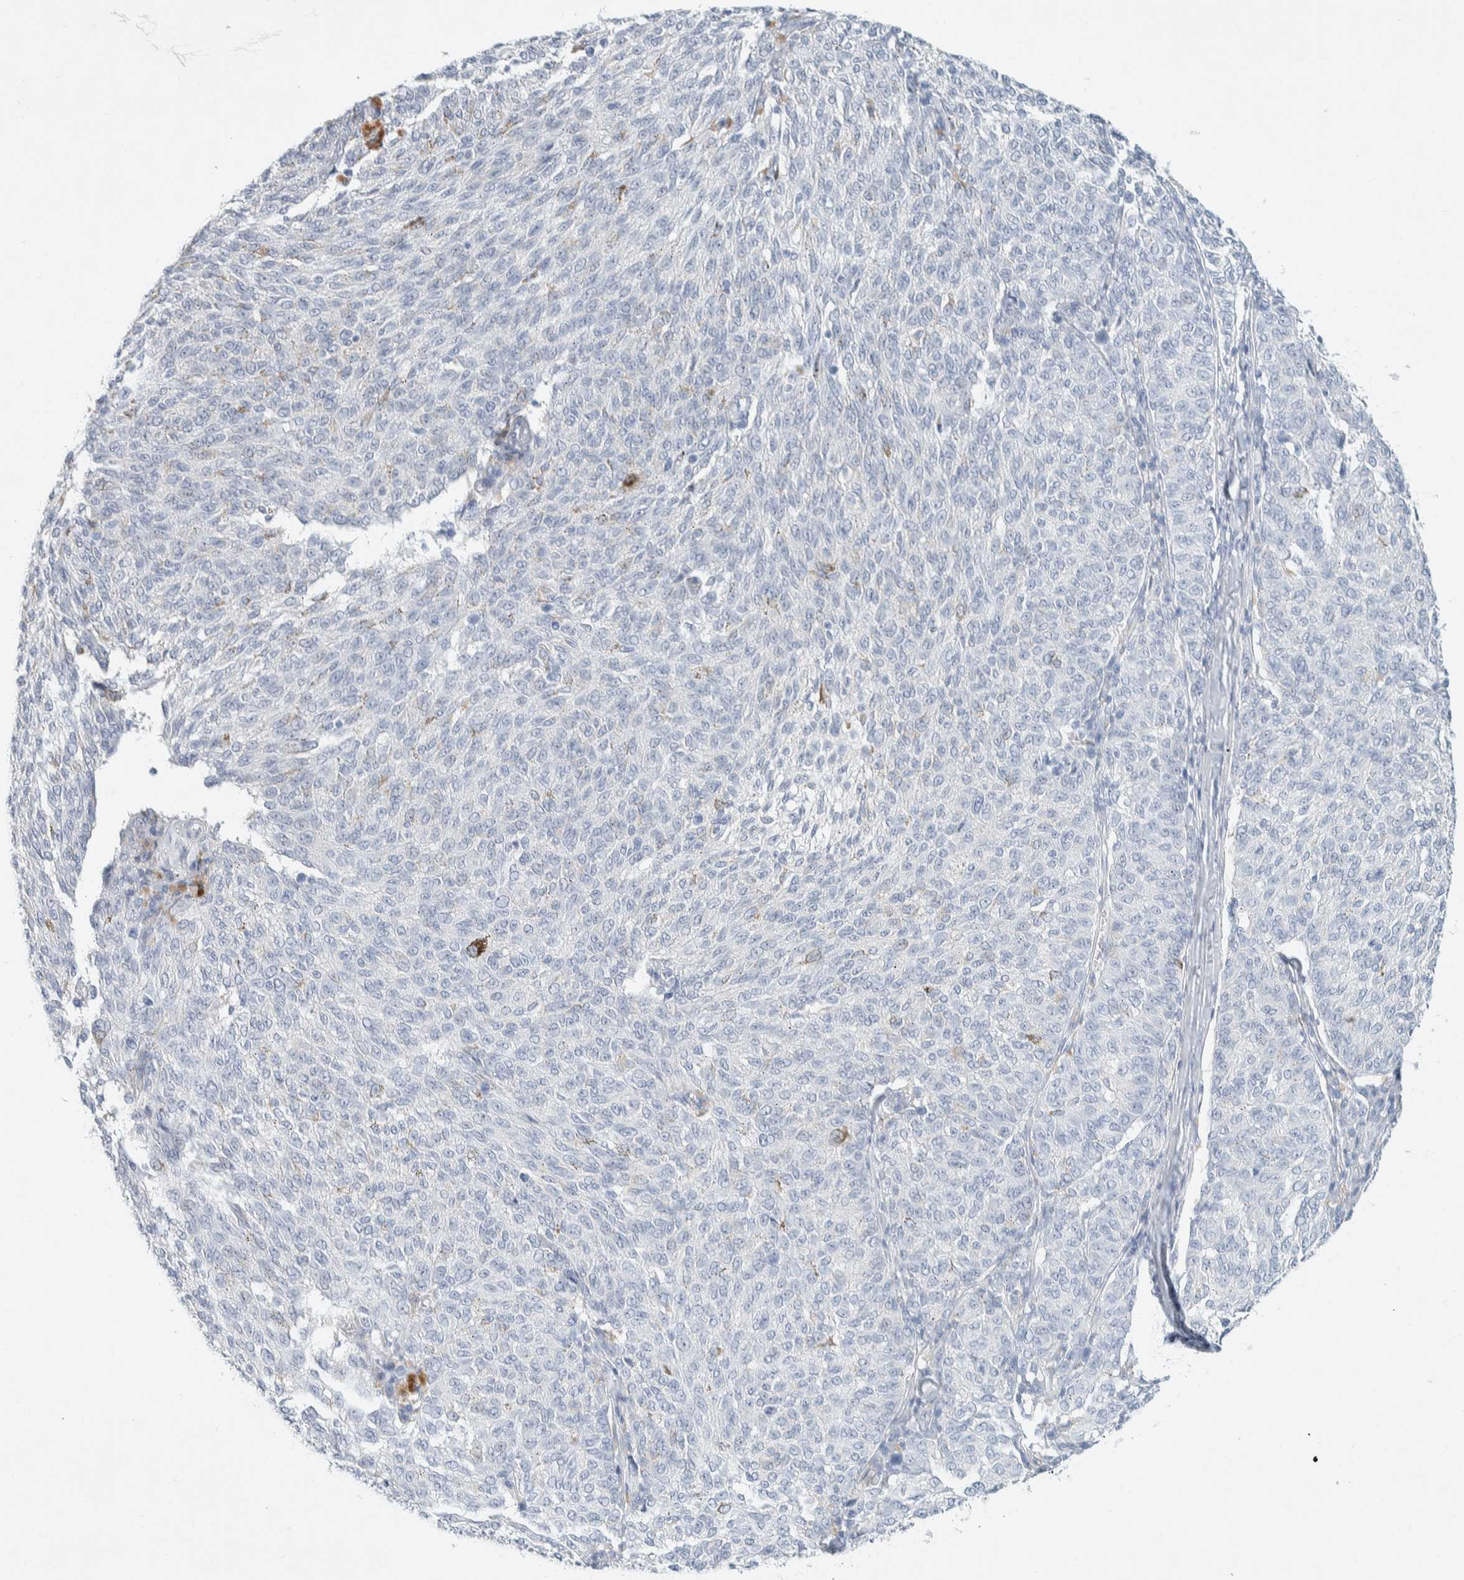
{"staining": {"intensity": "negative", "quantity": "none", "location": "none"}, "tissue": "melanoma", "cell_type": "Tumor cells", "image_type": "cancer", "snomed": [{"axis": "morphology", "description": "Malignant melanoma, NOS"}, {"axis": "topography", "description": "Skin"}], "caption": "Immunohistochemical staining of human malignant melanoma reveals no significant staining in tumor cells. Nuclei are stained in blue.", "gene": "ALOX12B", "patient": {"sex": "female", "age": 72}}